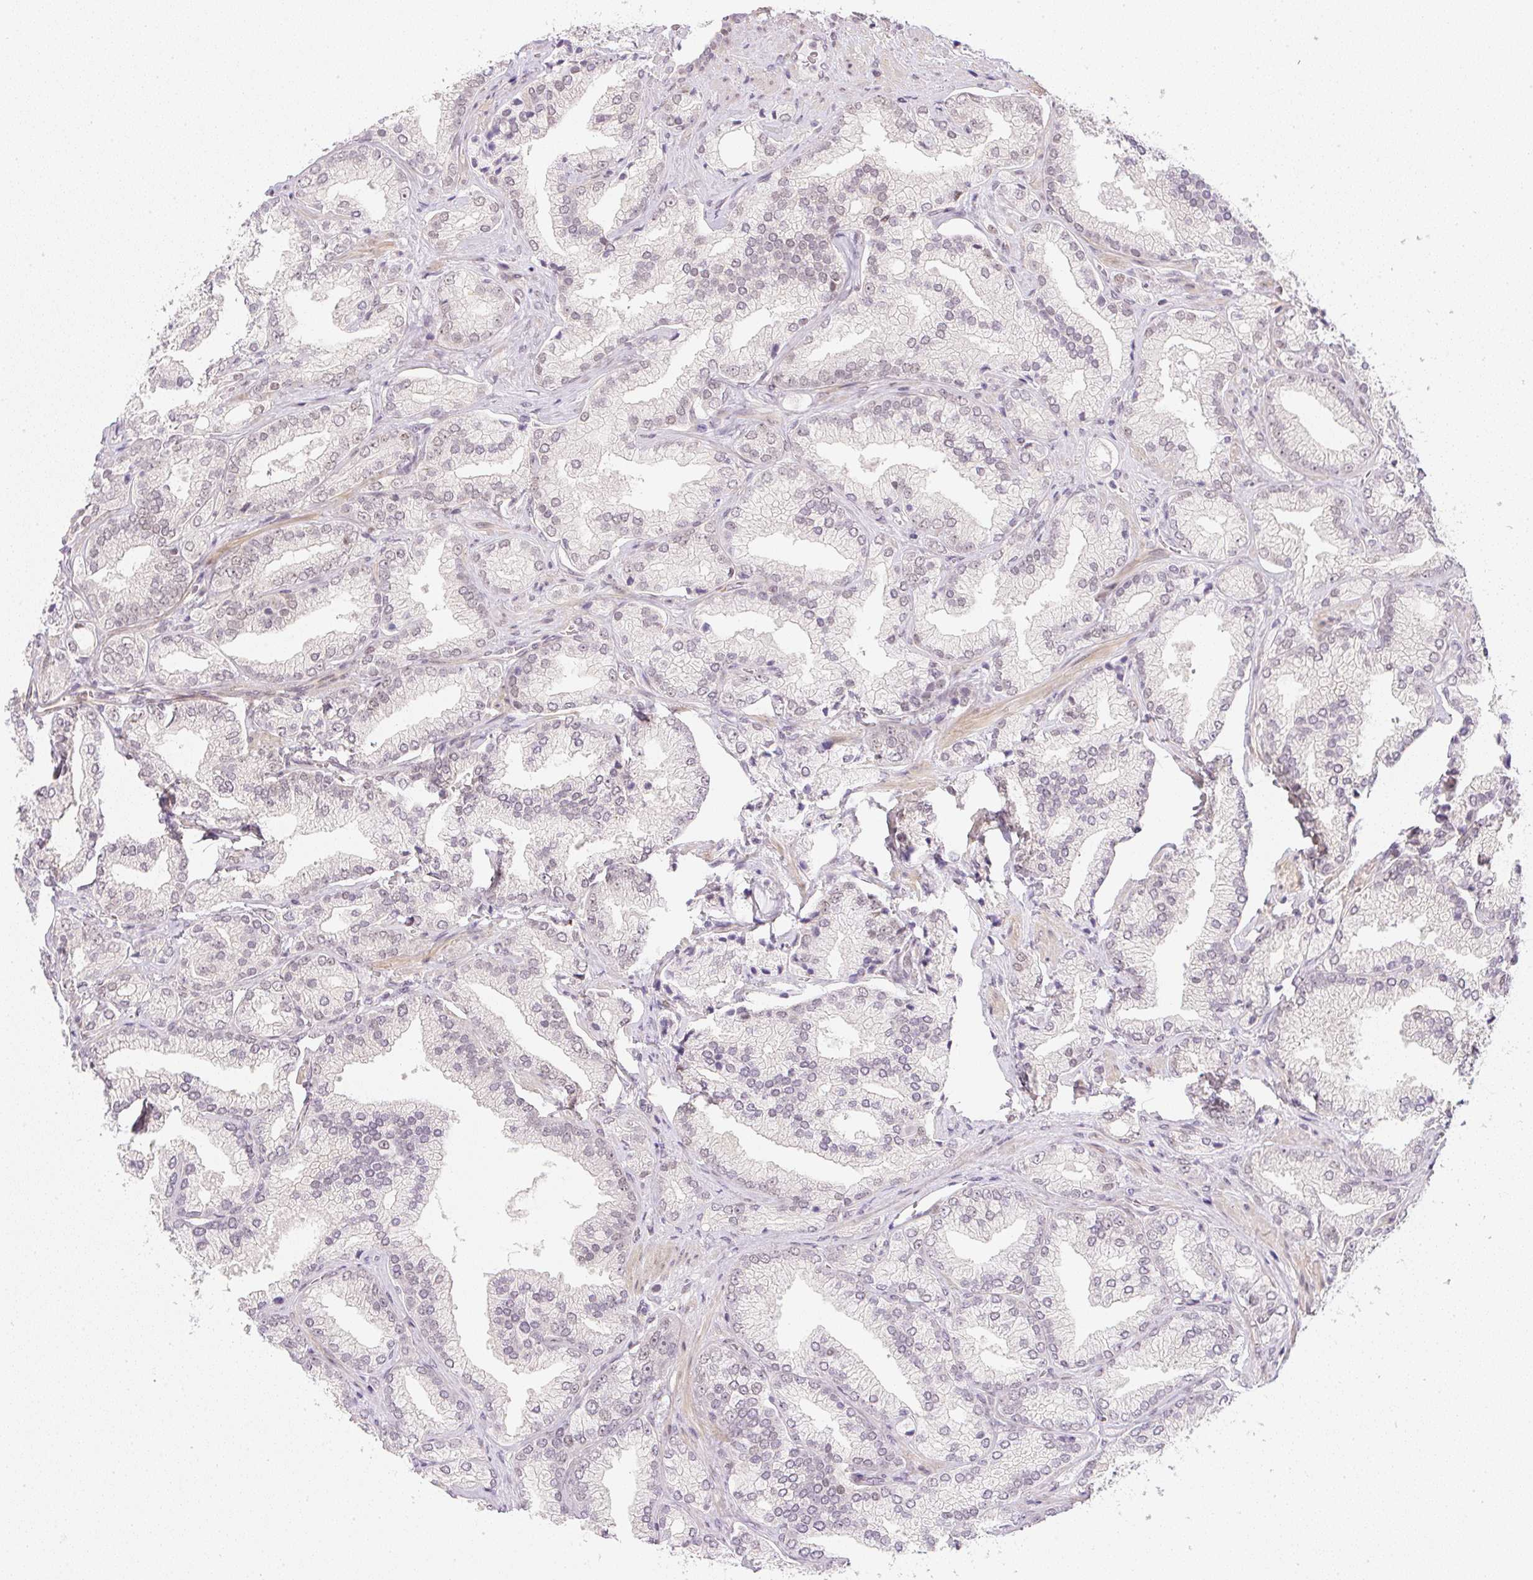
{"staining": {"intensity": "weak", "quantity": "<25%", "location": "nuclear"}, "tissue": "prostate cancer", "cell_type": "Tumor cells", "image_type": "cancer", "snomed": [{"axis": "morphology", "description": "Adenocarcinoma, High grade"}, {"axis": "topography", "description": "Prostate"}], "caption": "Immunohistochemical staining of high-grade adenocarcinoma (prostate) demonstrates no significant expression in tumor cells.", "gene": "DPPA4", "patient": {"sex": "male", "age": 68}}